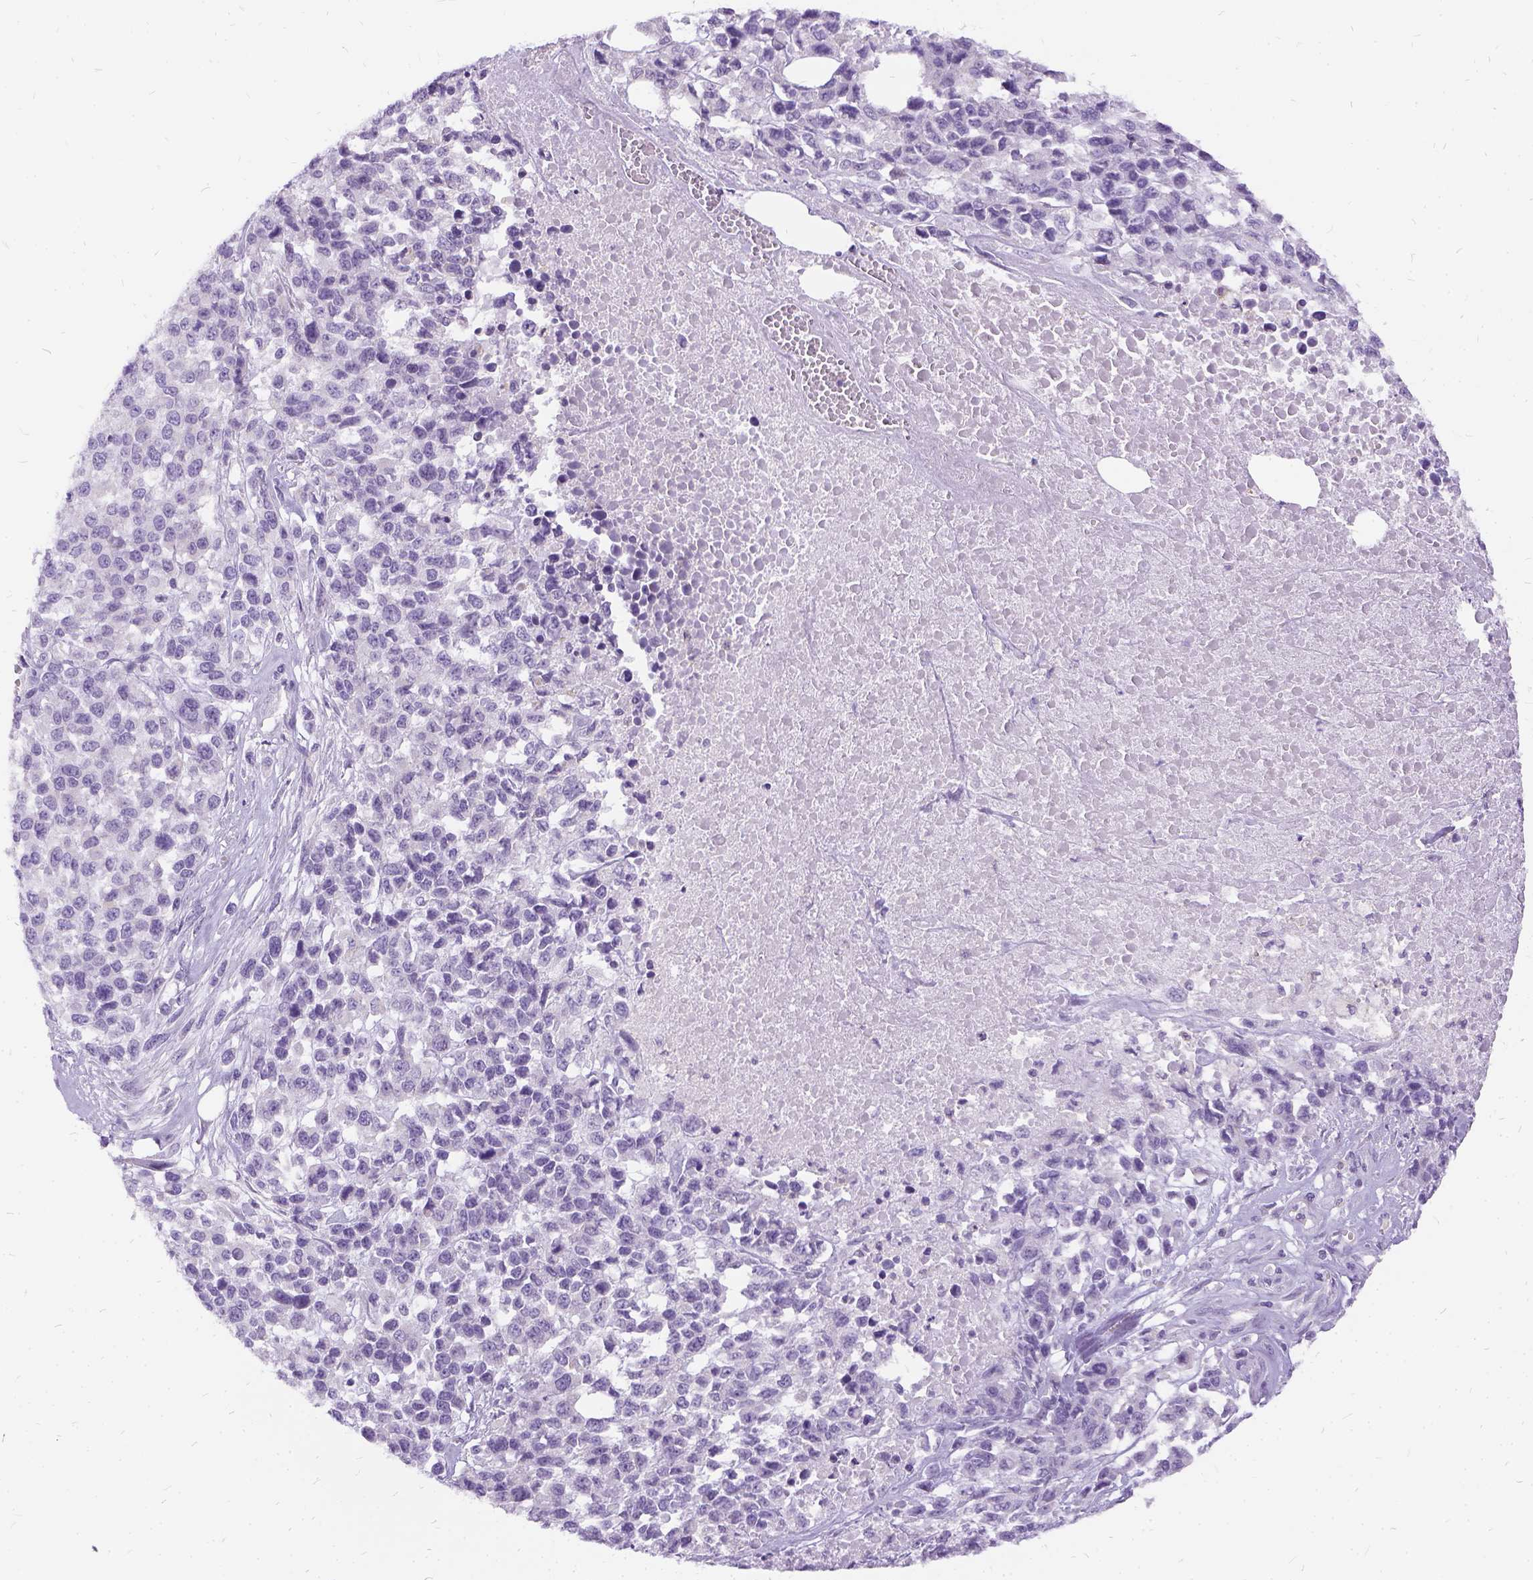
{"staining": {"intensity": "negative", "quantity": "none", "location": "none"}, "tissue": "melanoma", "cell_type": "Tumor cells", "image_type": "cancer", "snomed": [{"axis": "morphology", "description": "Malignant melanoma, Metastatic site"}, {"axis": "topography", "description": "Skin"}], "caption": "DAB (3,3'-diaminobenzidine) immunohistochemical staining of malignant melanoma (metastatic site) displays no significant positivity in tumor cells.", "gene": "FDX1", "patient": {"sex": "male", "age": 84}}